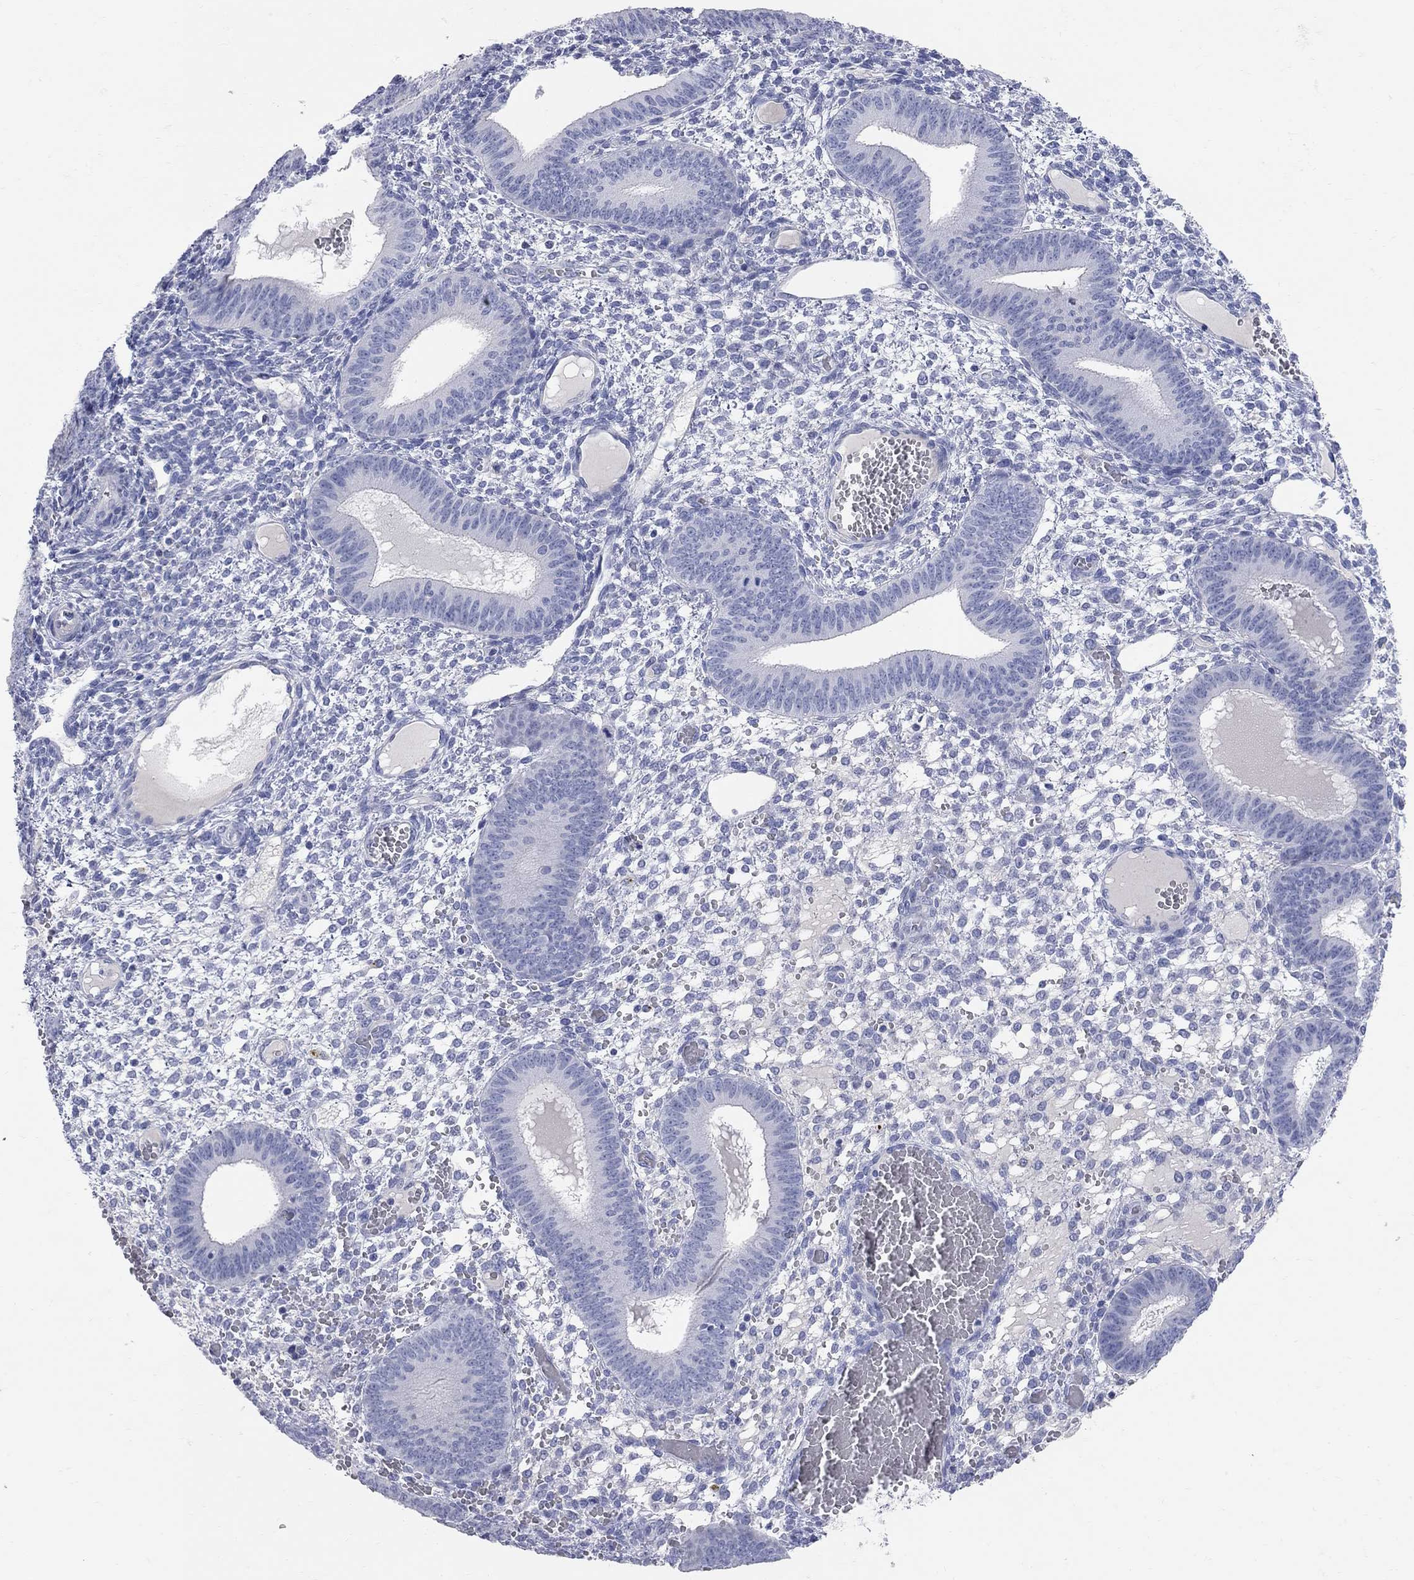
{"staining": {"intensity": "negative", "quantity": "none", "location": "none"}, "tissue": "endometrium", "cell_type": "Cells in endometrial stroma", "image_type": "normal", "snomed": [{"axis": "morphology", "description": "Normal tissue, NOS"}, {"axis": "topography", "description": "Endometrium"}], "caption": "Endometrium was stained to show a protein in brown. There is no significant staining in cells in endometrial stroma. The staining is performed using DAB (3,3'-diaminobenzidine) brown chromogen with nuclei counter-stained in using hematoxylin.", "gene": "AOX1", "patient": {"sex": "female", "age": 42}}